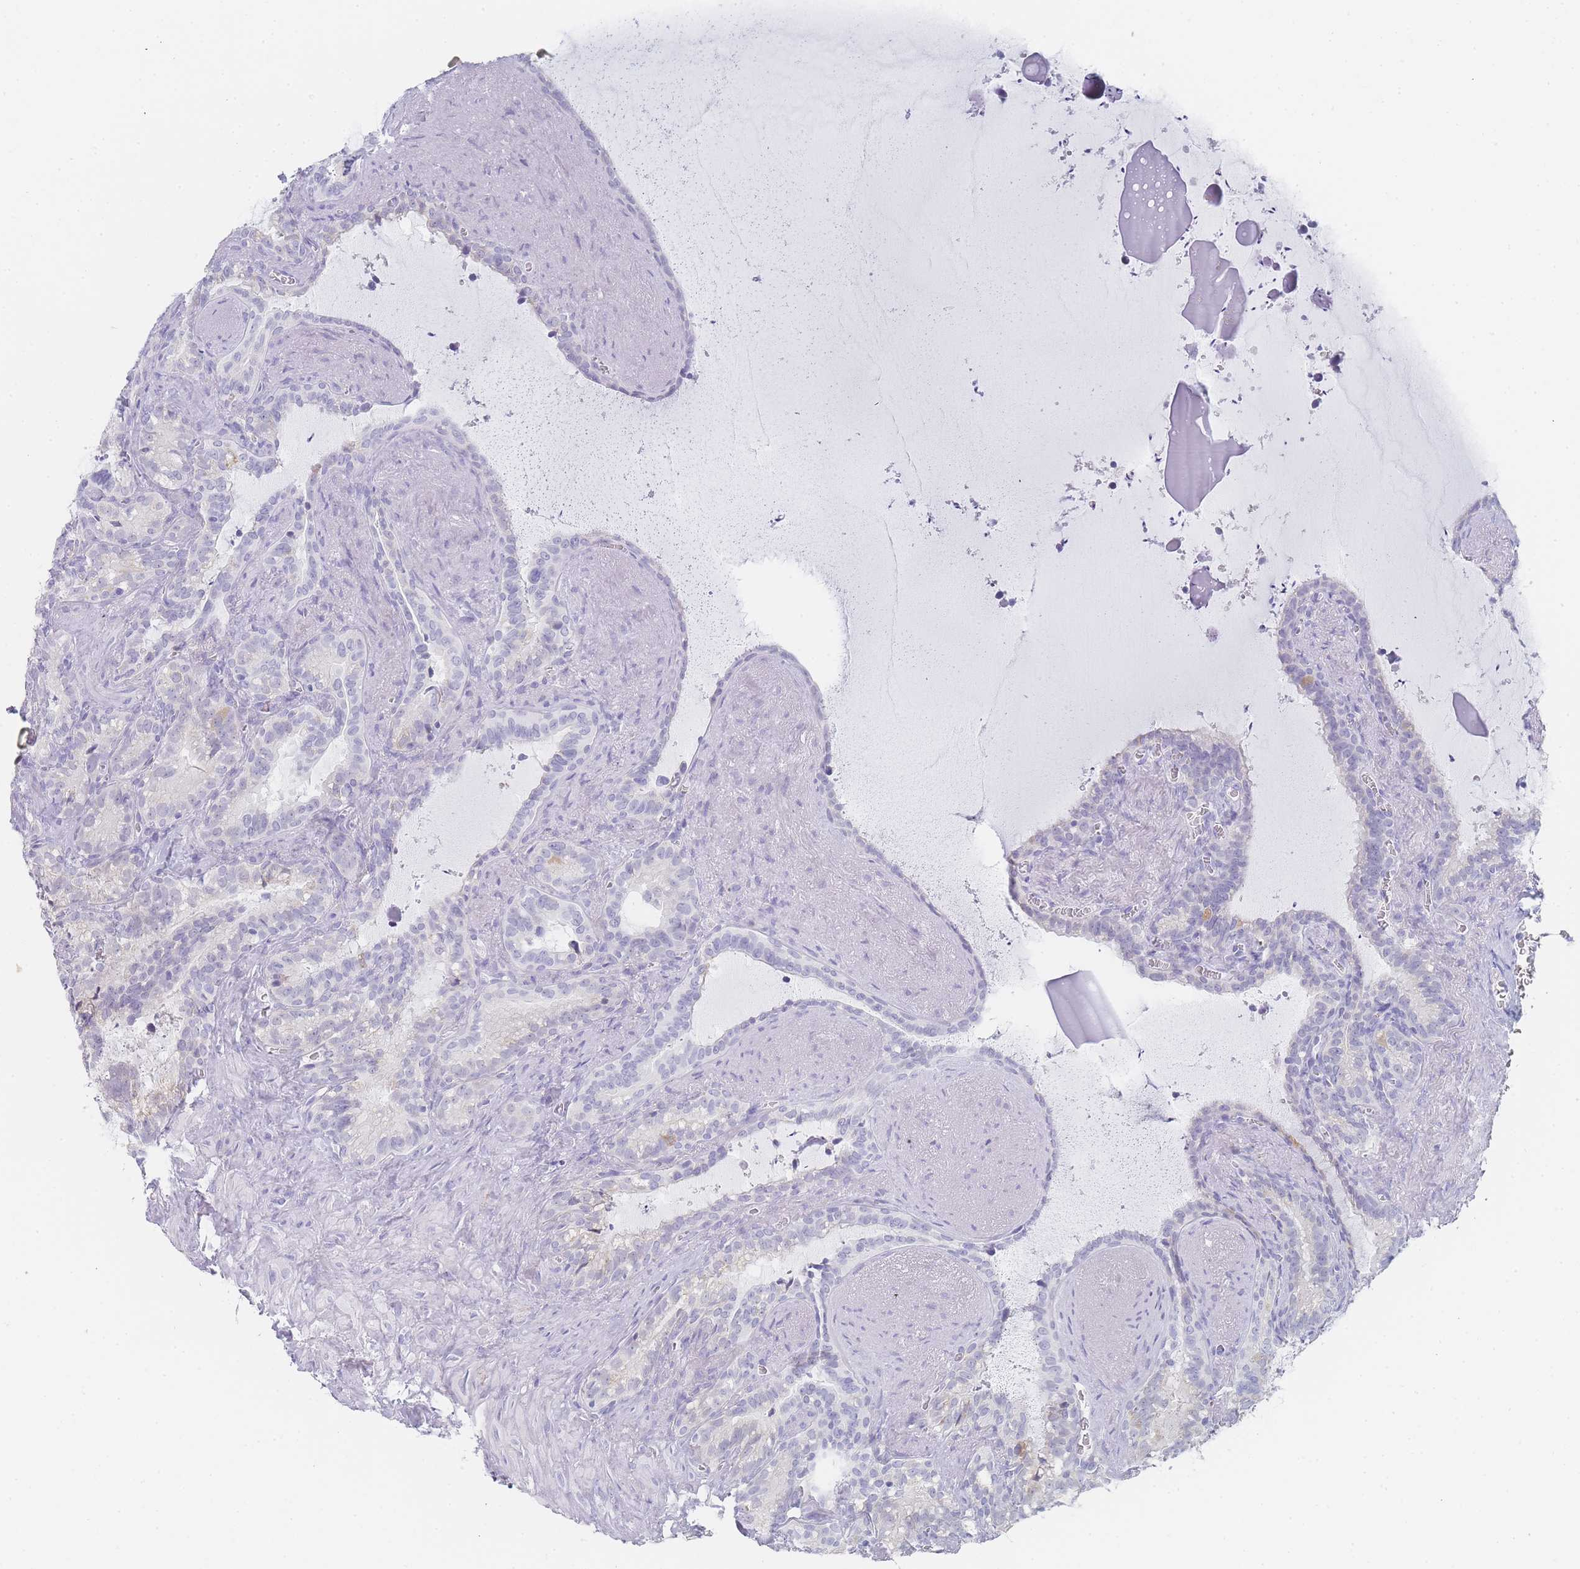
{"staining": {"intensity": "negative", "quantity": "none", "location": "none"}, "tissue": "seminal vesicle", "cell_type": "Glandular cells", "image_type": "normal", "snomed": [{"axis": "morphology", "description": "Normal tissue, NOS"}, {"axis": "topography", "description": "Prostate"}, {"axis": "topography", "description": "Seminal veicle"}], "caption": "The histopathology image reveals no staining of glandular cells in unremarkable seminal vesicle.", "gene": "IMPG1", "patient": {"sex": "male", "age": 58}}